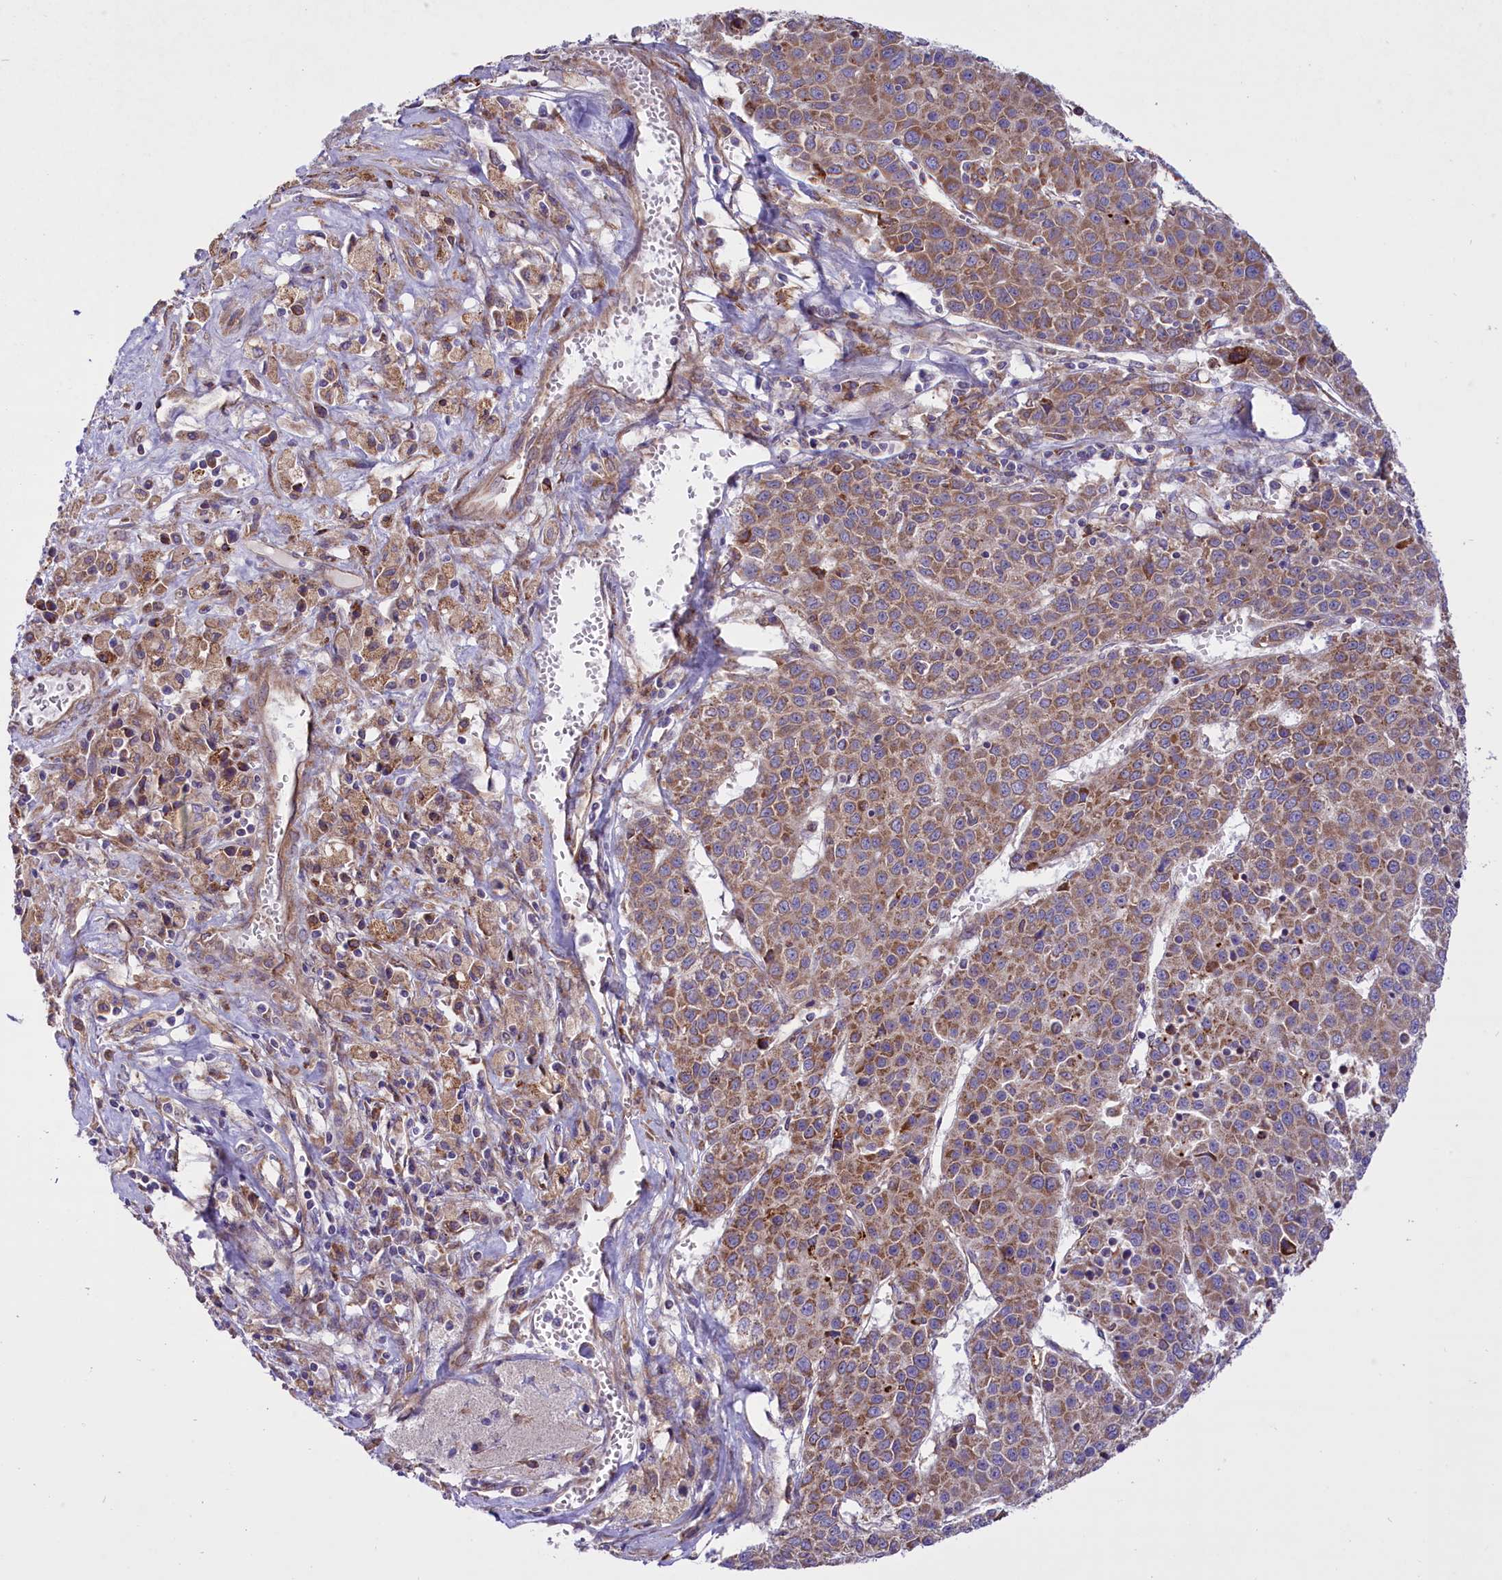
{"staining": {"intensity": "strong", "quantity": ">75%", "location": "cytoplasmic/membranous"}, "tissue": "liver cancer", "cell_type": "Tumor cells", "image_type": "cancer", "snomed": [{"axis": "morphology", "description": "Carcinoma, Hepatocellular, NOS"}, {"axis": "topography", "description": "Liver"}], "caption": "Liver hepatocellular carcinoma tissue reveals strong cytoplasmic/membranous positivity in approximately >75% of tumor cells", "gene": "PTPRU", "patient": {"sex": "female", "age": 53}}